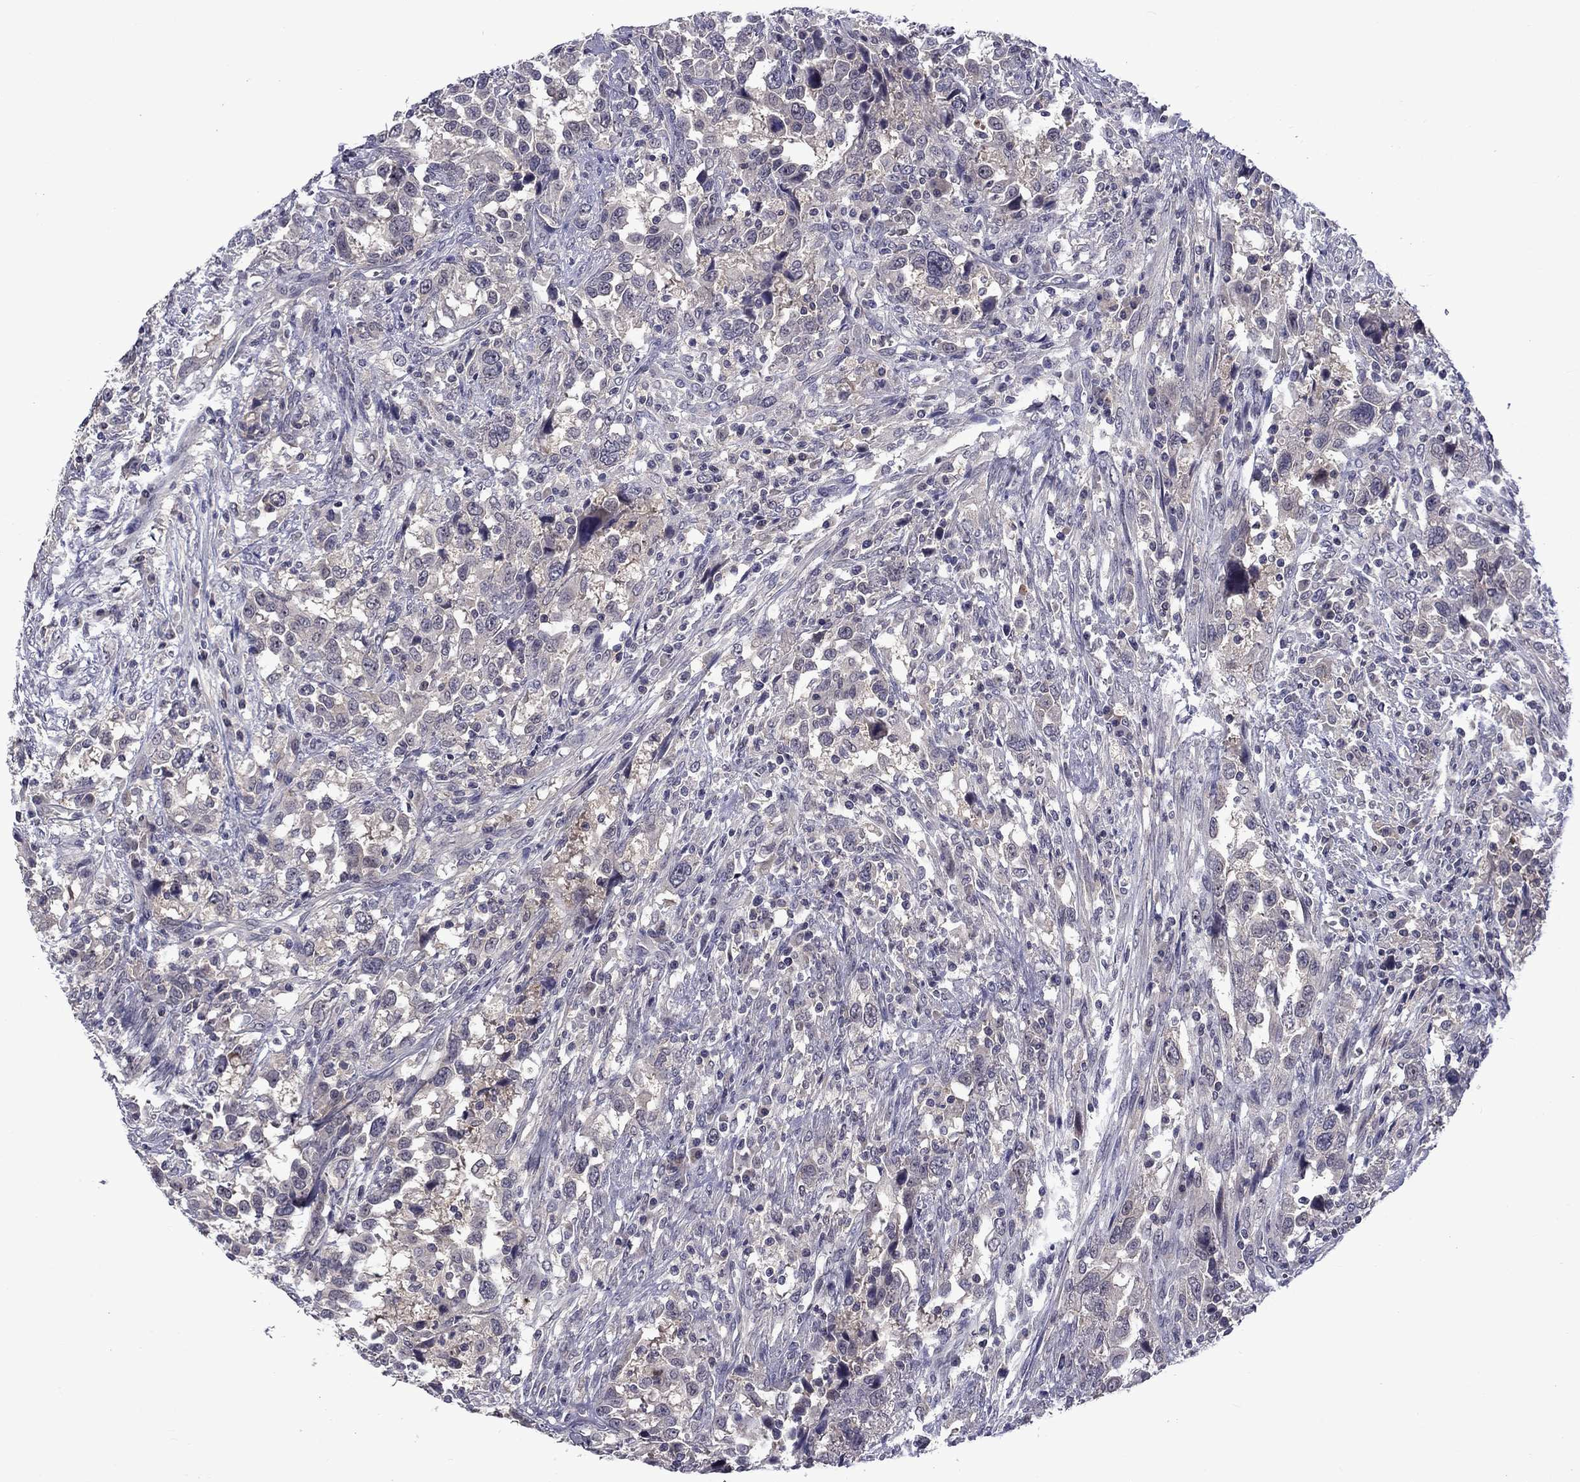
{"staining": {"intensity": "negative", "quantity": "none", "location": "none"}, "tissue": "urothelial cancer", "cell_type": "Tumor cells", "image_type": "cancer", "snomed": [{"axis": "morphology", "description": "Urothelial carcinoma, NOS"}, {"axis": "morphology", "description": "Urothelial carcinoma, High grade"}, {"axis": "topography", "description": "Urinary bladder"}], "caption": "This is an immunohistochemistry photomicrograph of urothelial cancer. There is no staining in tumor cells.", "gene": "SNTA1", "patient": {"sex": "female", "age": 64}}